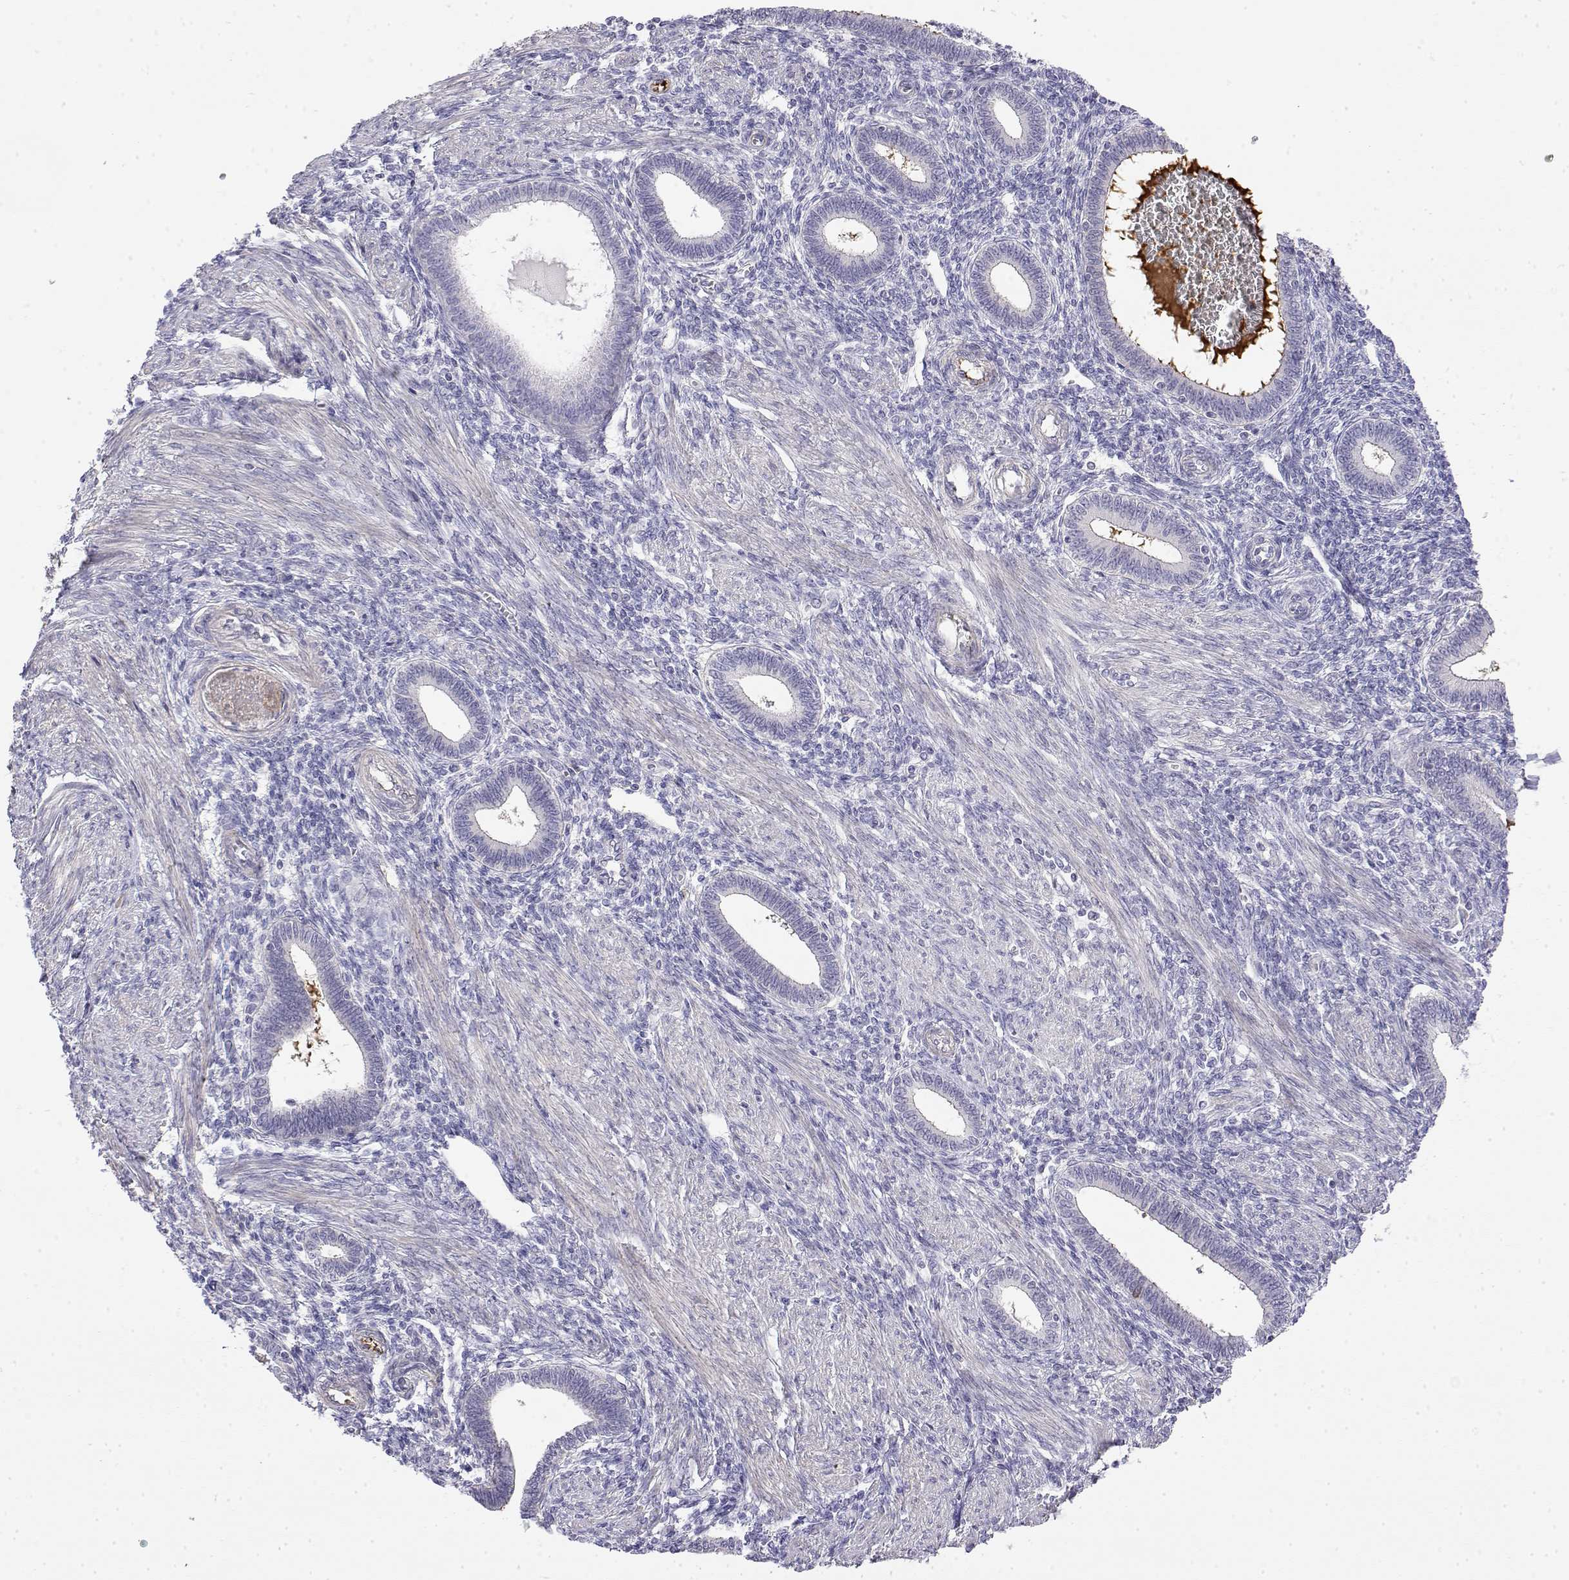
{"staining": {"intensity": "negative", "quantity": "none", "location": "none"}, "tissue": "endometrium", "cell_type": "Cells in endometrial stroma", "image_type": "normal", "snomed": [{"axis": "morphology", "description": "Normal tissue, NOS"}, {"axis": "topography", "description": "Endometrium"}], "caption": "The immunohistochemistry micrograph has no significant positivity in cells in endometrial stroma of endometrium. (Brightfield microscopy of DAB (3,3'-diaminobenzidine) IHC at high magnification).", "gene": "GGACT", "patient": {"sex": "female", "age": 42}}